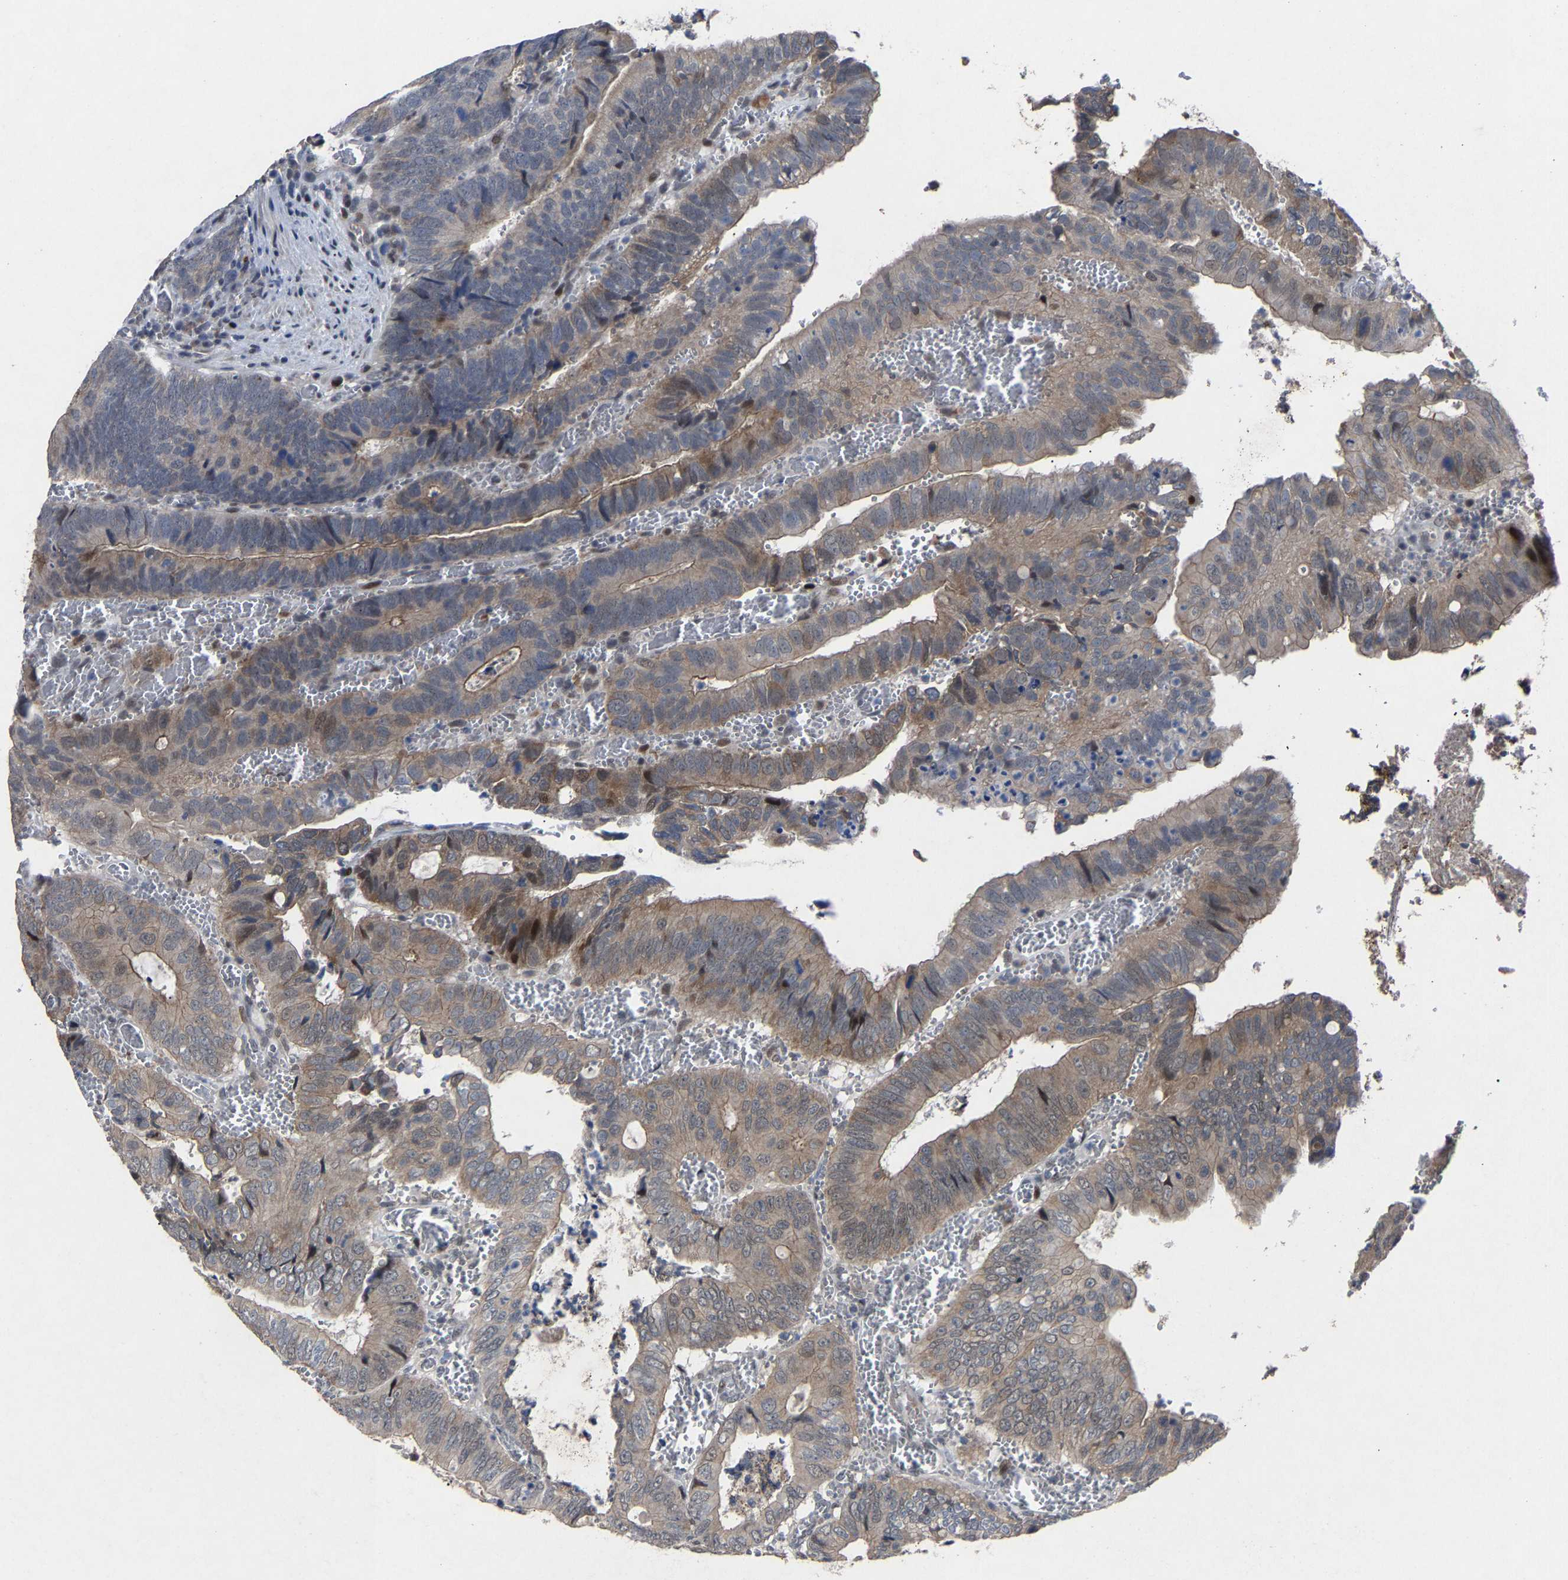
{"staining": {"intensity": "weak", "quantity": ">75%", "location": "cytoplasmic/membranous"}, "tissue": "colorectal cancer", "cell_type": "Tumor cells", "image_type": "cancer", "snomed": [{"axis": "morphology", "description": "Inflammation, NOS"}, {"axis": "morphology", "description": "Adenocarcinoma, NOS"}, {"axis": "topography", "description": "Colon"}], "caption": "Protein staining displays weak cytoplasmic/membranous expression in approximately >75% of tumor cells in colorectal cancer.", "gene": "LSM8", "patient": {"sex": "male", "age": 72}}